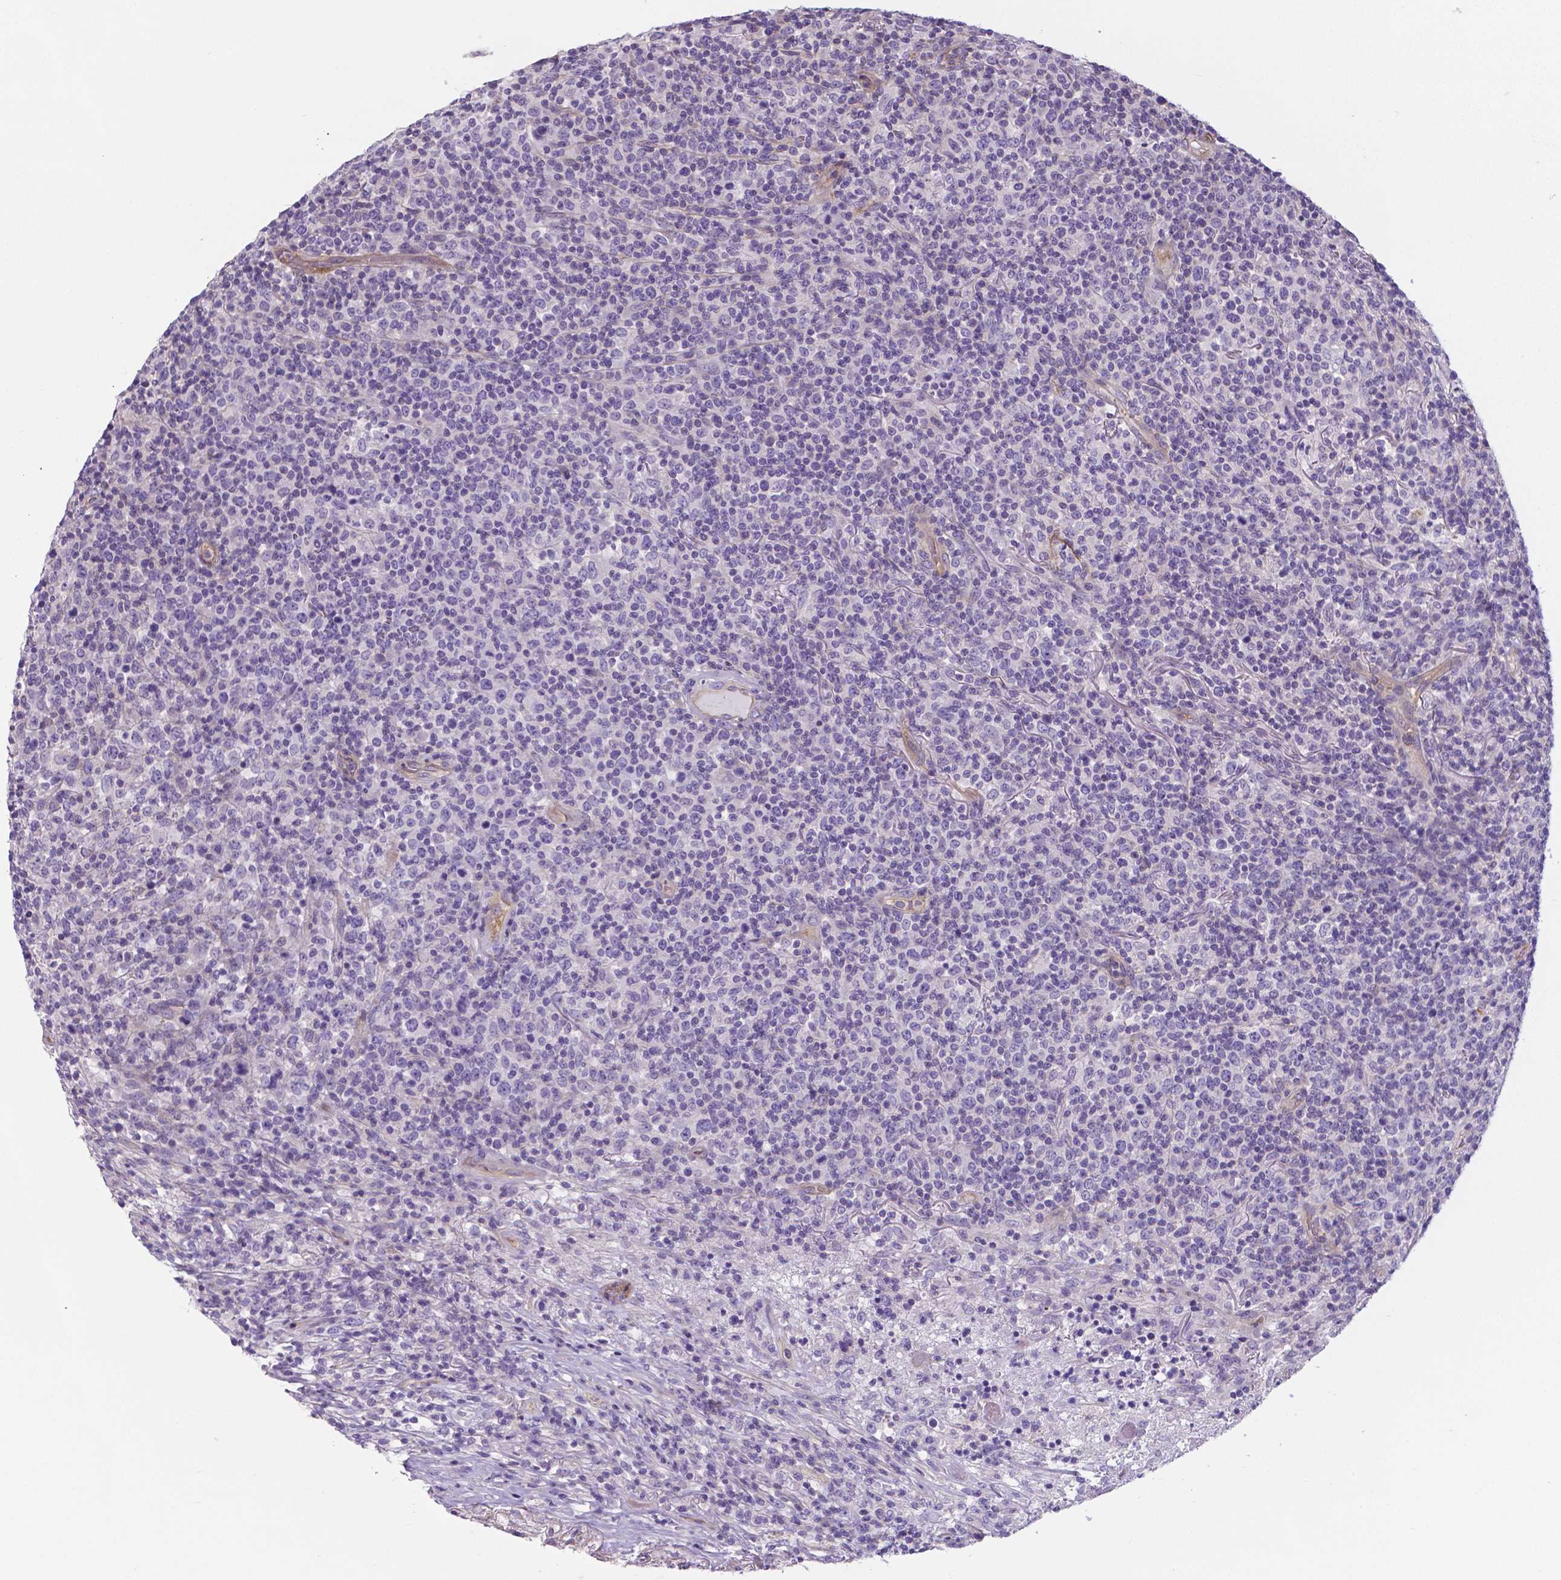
{"staining": {"intensity": "negative", "quantity": "none", "location": "none"}, "tissue": "lymphoma", "cell_type": "Tumor cells", "image_type": "cancer", "snomed": [{"axis": "morphology", "description": "Malignant lymphoma, non-Hodgkin's type, High grade"}, {"axis": "topography", "description": "Lung"}], "caption": "Protein analysis of malignant lymphoma, non-Hodgkin's type (high-grade) demonstrates no significant staining in tumor cells. (Brightfield microscopy of DAB IHC at high magnification).", "gene": "CRMP1", "patient": {"sex": "male", "age": 79}}